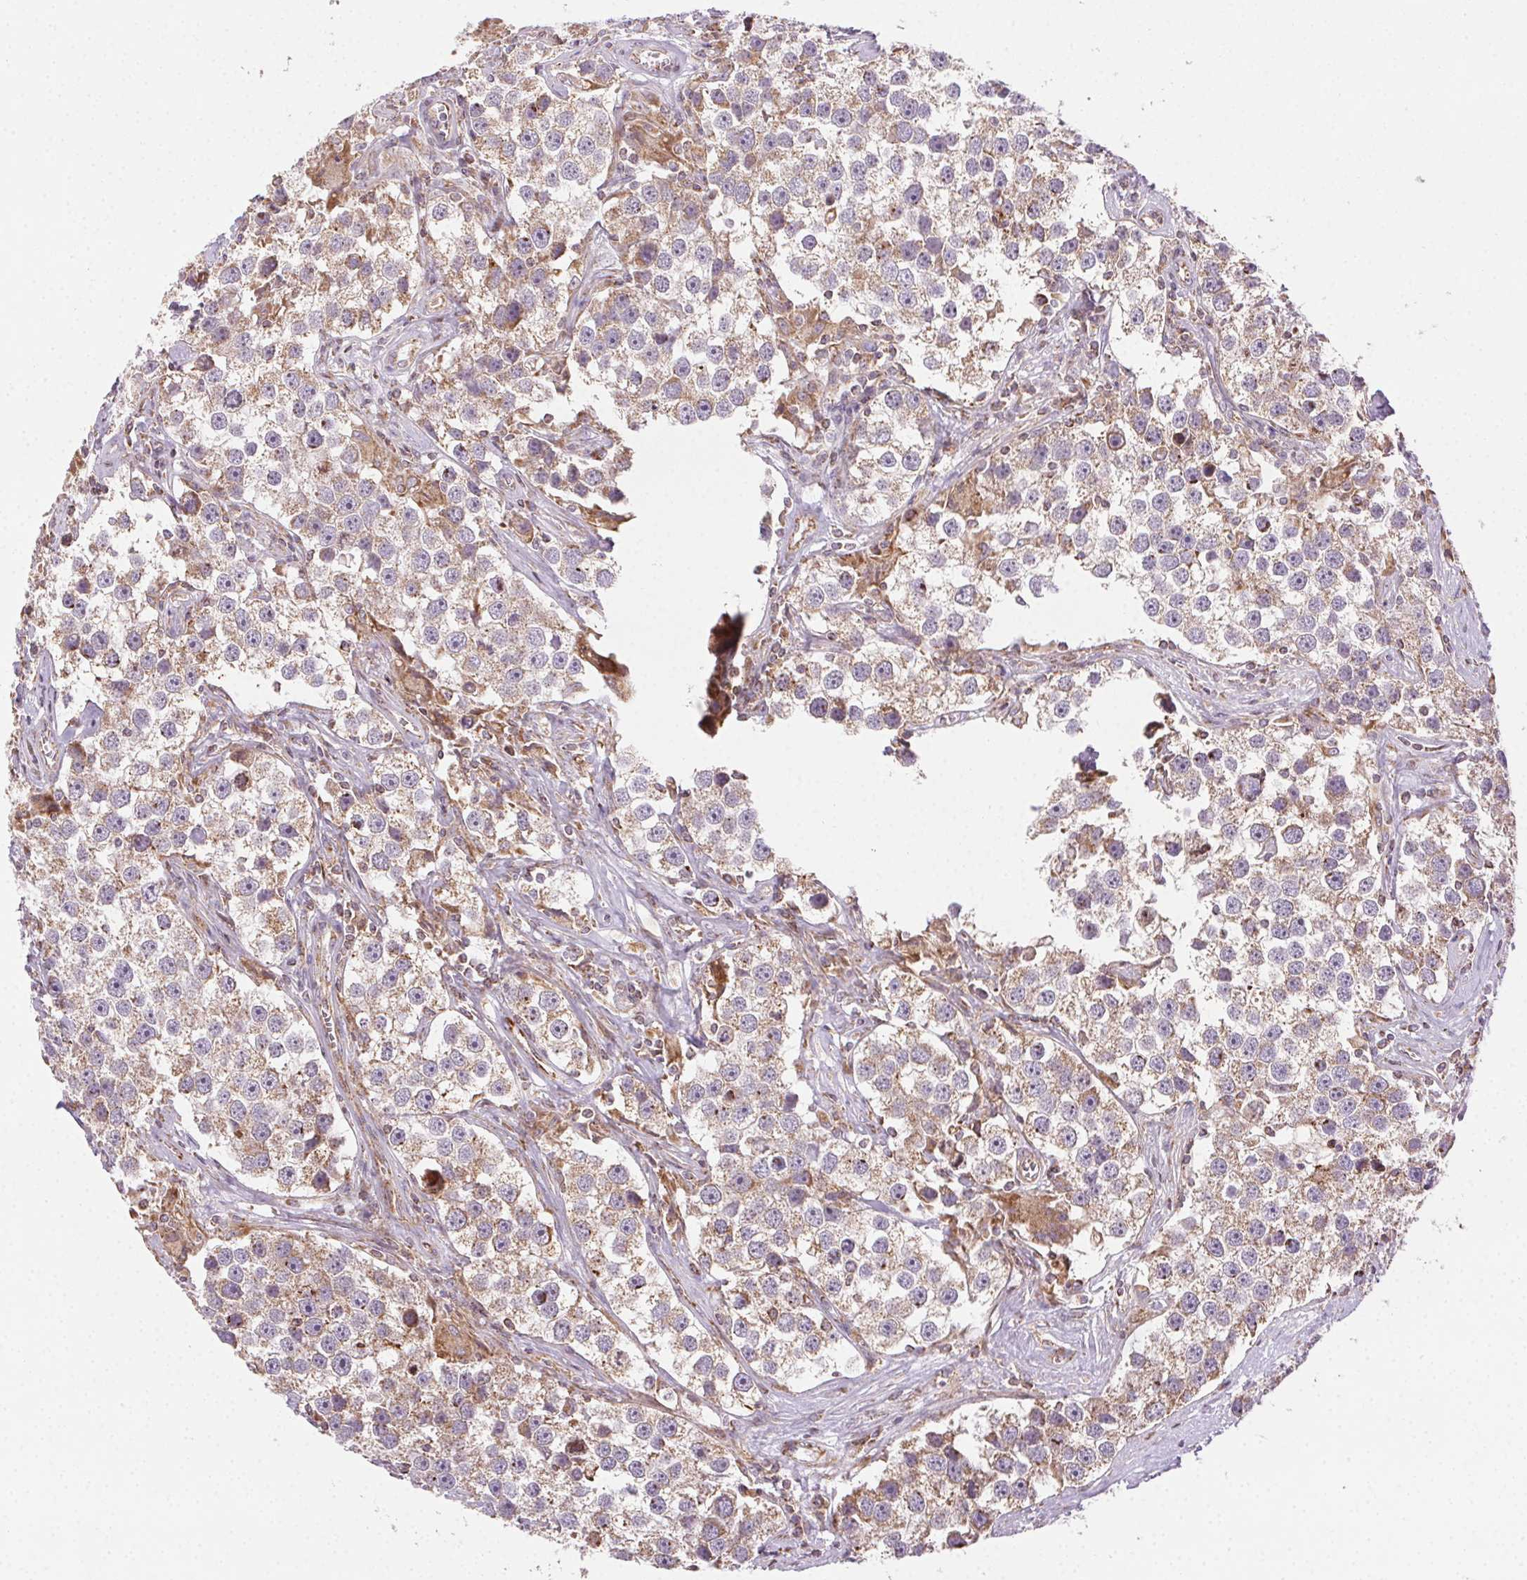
{"staining": {"intensity": "moderate", "quantity": "25%-75%", "location": "cytoplasmic/membranous"}, "tissue": "testis cancer", "cell_type": "Tumor cells", "image_type": "cancer", "snomed": [{"axis": "morphology", "description": "Seminoma, NOS"}, {"axis": "topography", "description": "Testis"}], "caption": "Human testis cancer stained with a protein marker shows moderate staining in tumor cells.", "gene": "CLPB", "patient": {"sex": "male", "age": 49}}